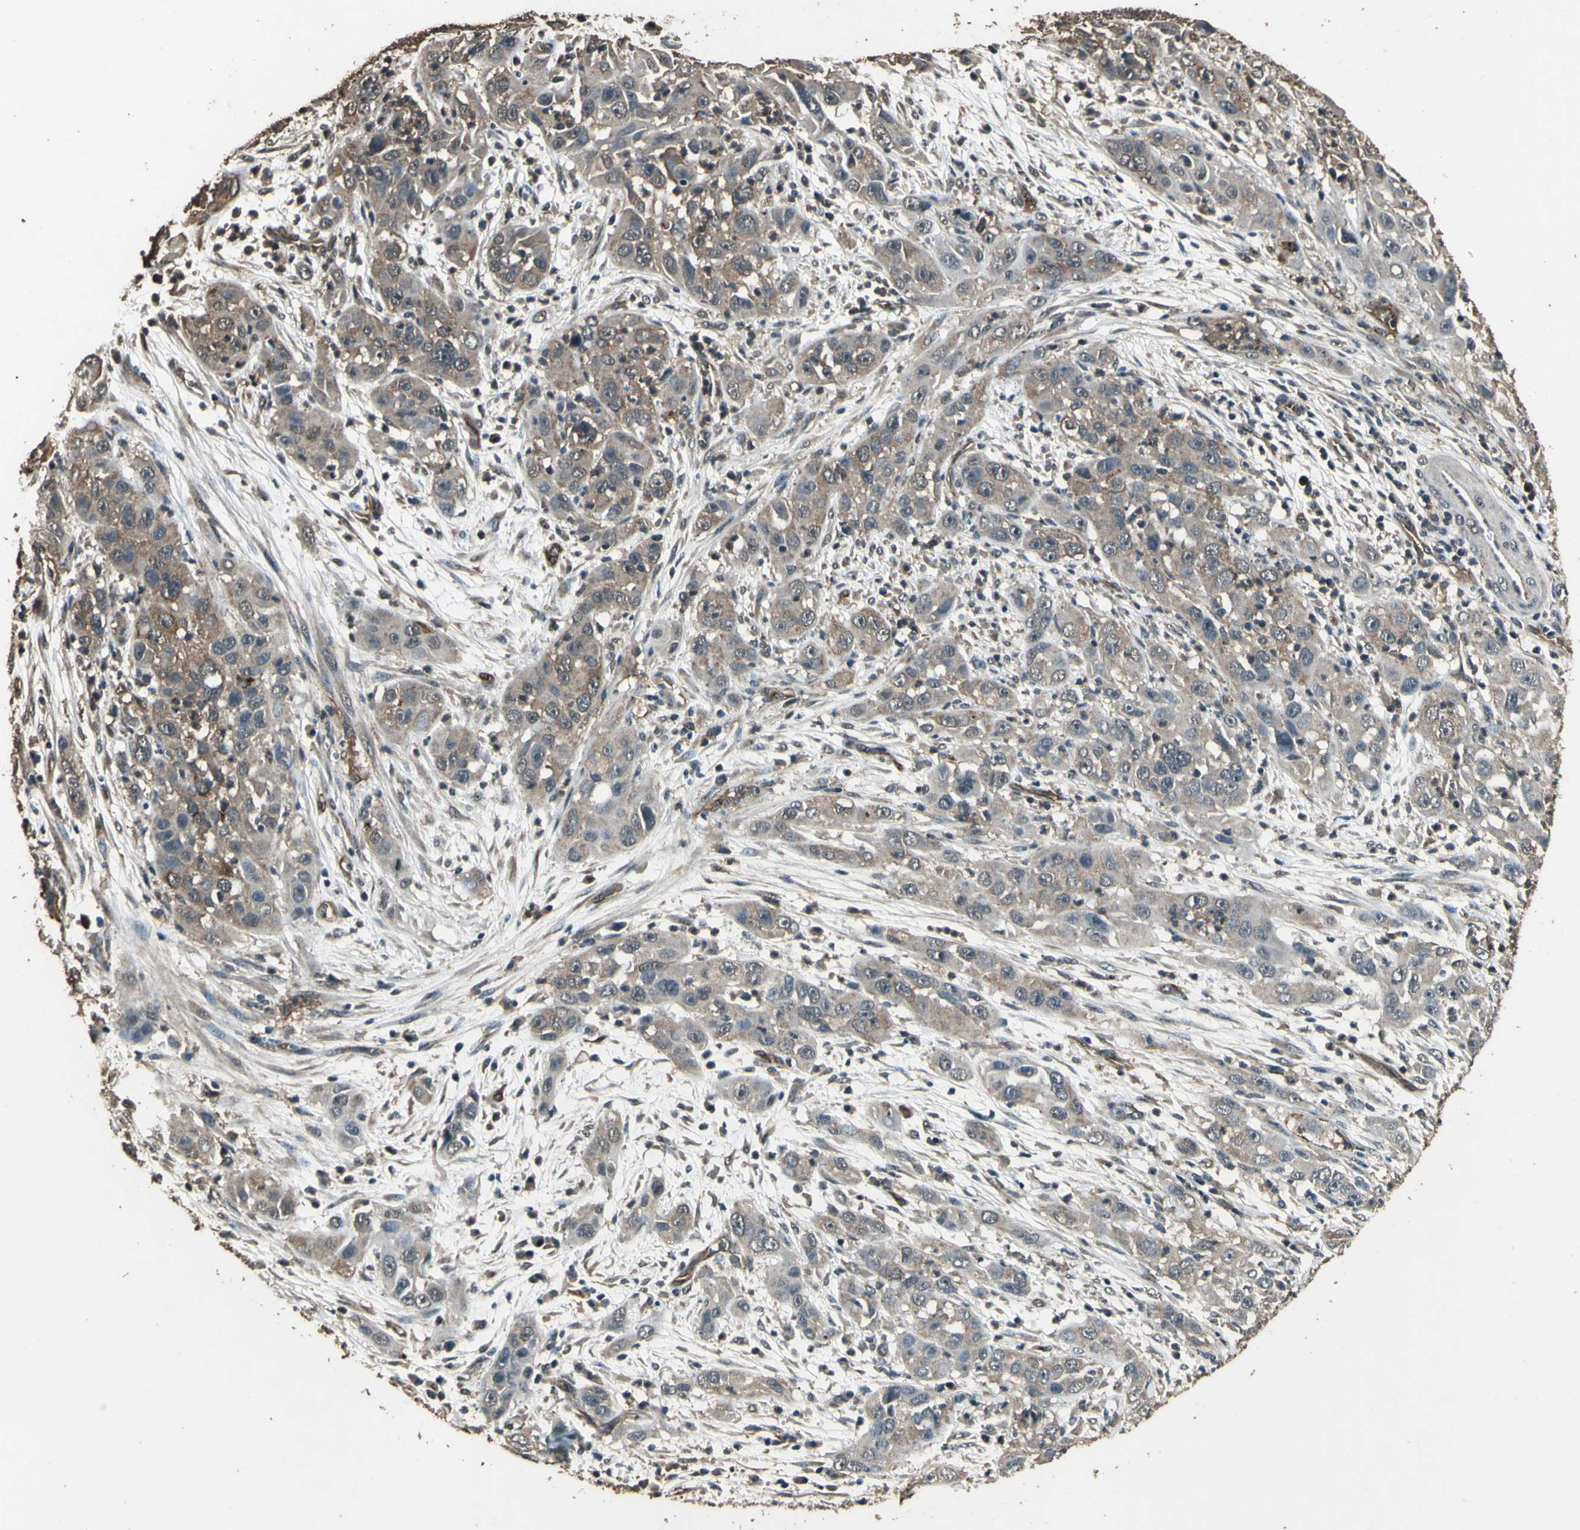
{"staining": {"intensity": "moderate", "quantity": ">75%", "location": "cytoplasmic/membranous"}, "tissue": "cervical cancer", "cell_type": "Tumor cells", "image_type": "cancer", "snomed": [{"axis": "morphology", "description": "Squamous cell carcinoma, NOS"}, {"axis": "topography", "description": "Cervix"}], "caption": "Immunohistochemical staining of cervical cancer (squamous cell carcinoma) shows moderate cytoplasmic/membranous protein positivity in approximately >75% of tumor cells.", "gene": "TSPO", "patient": {"sex": "female", "age": 32}}